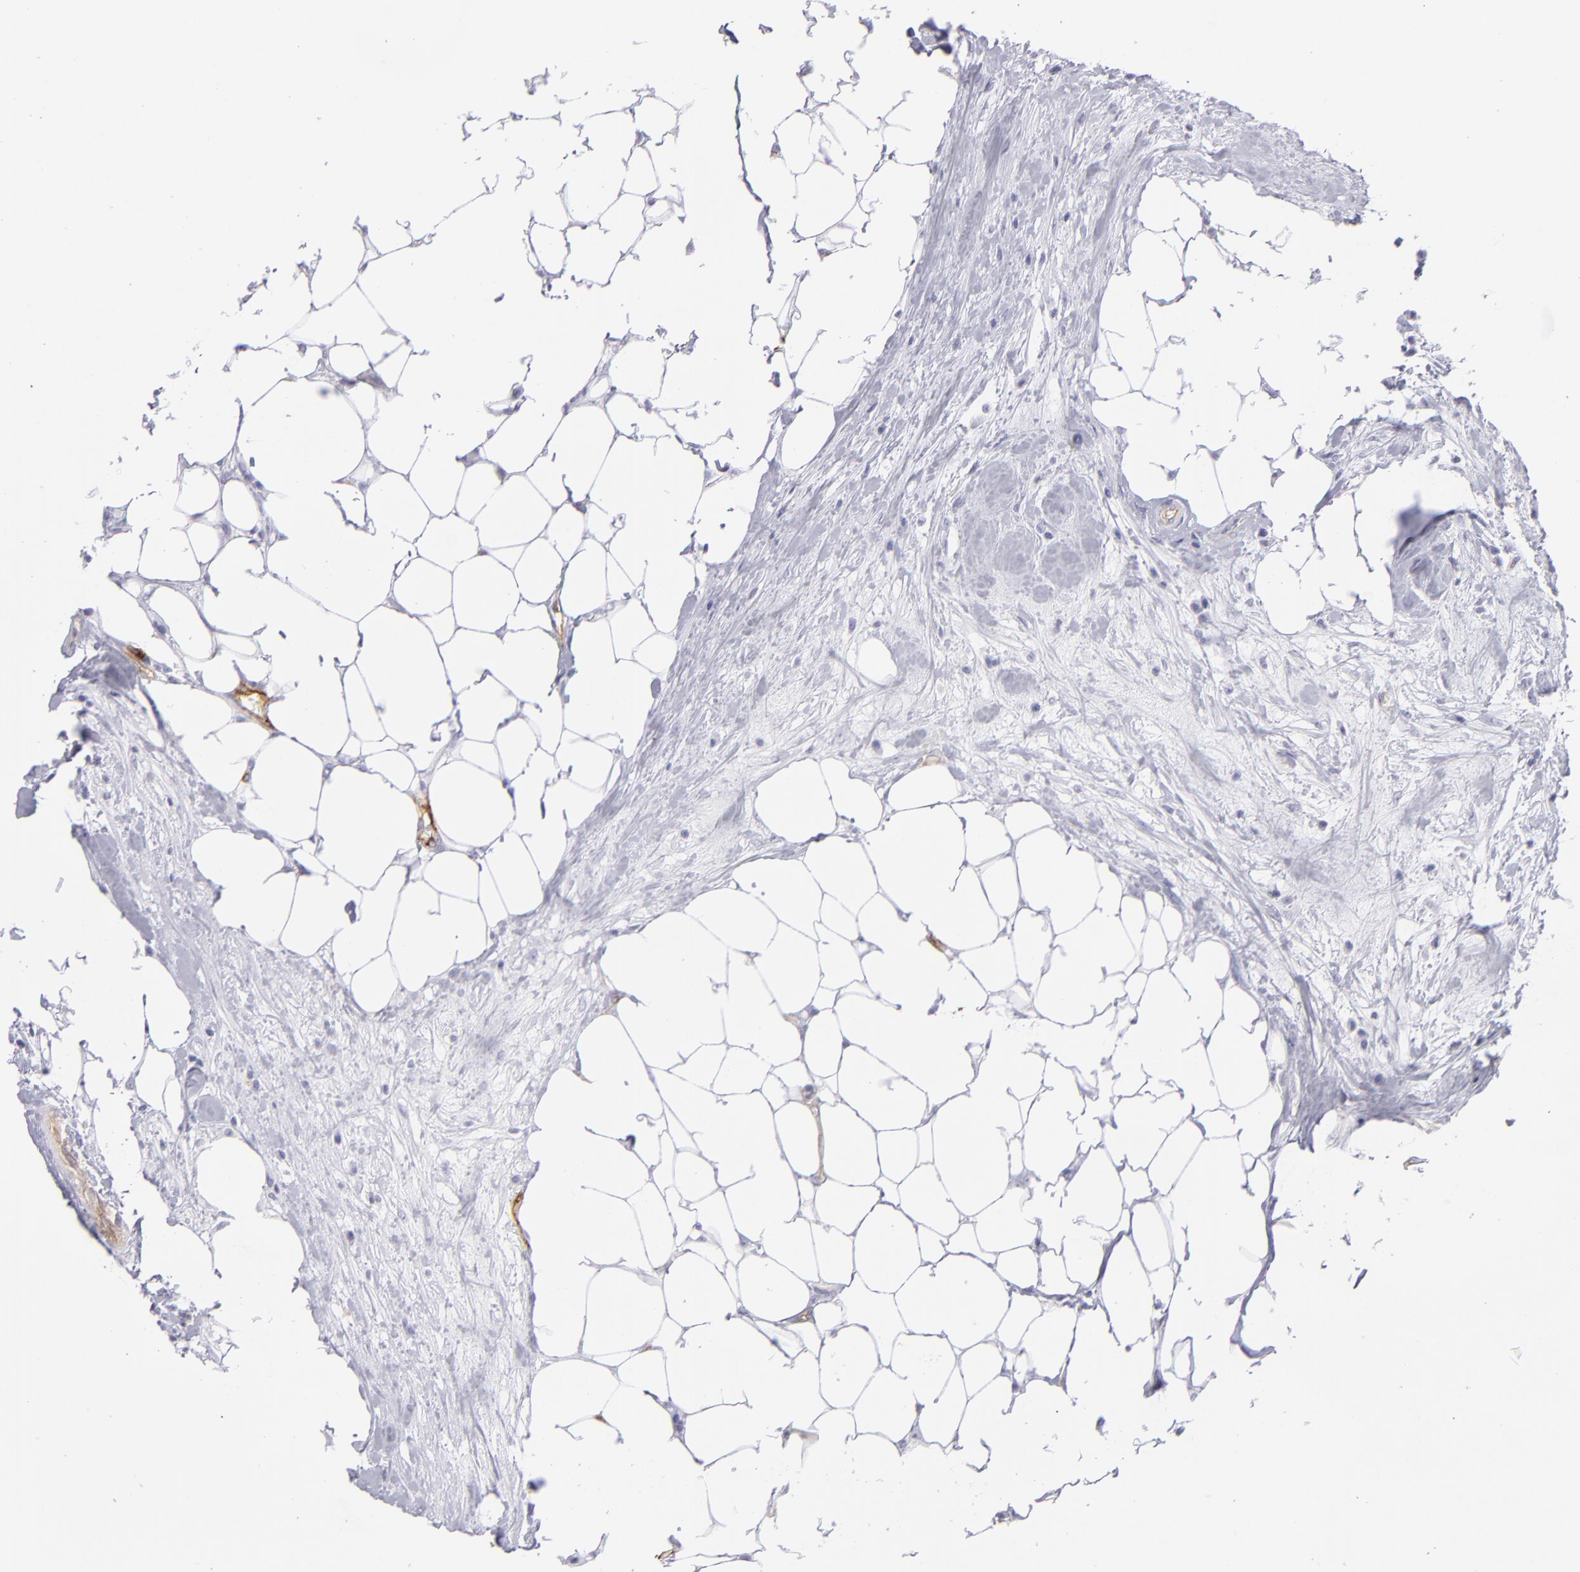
{"staining": {"intensity": "negative", "quantity": "none", "location": "none"}, "tissue": "colorectal cancer", "cell_type": "Tumor cells", "image_type": "cancer", "snomed": [{"axis": "morphology", "description": "Adenocarcinoma, NOS"}, {"axis": "topography", "description": "Colon"}], "caption": "Immunohistochemistry (IHC) histopathology image of human colorectal cancer (adenocarcinoma) stained for a protein (brown), which displays no positivity in tumor cells. (DAB (3,3'-diaminobenzidine) IHC, high magnification).", "gene": "THBD", "patient": {"sex": "female", "age": 70}}